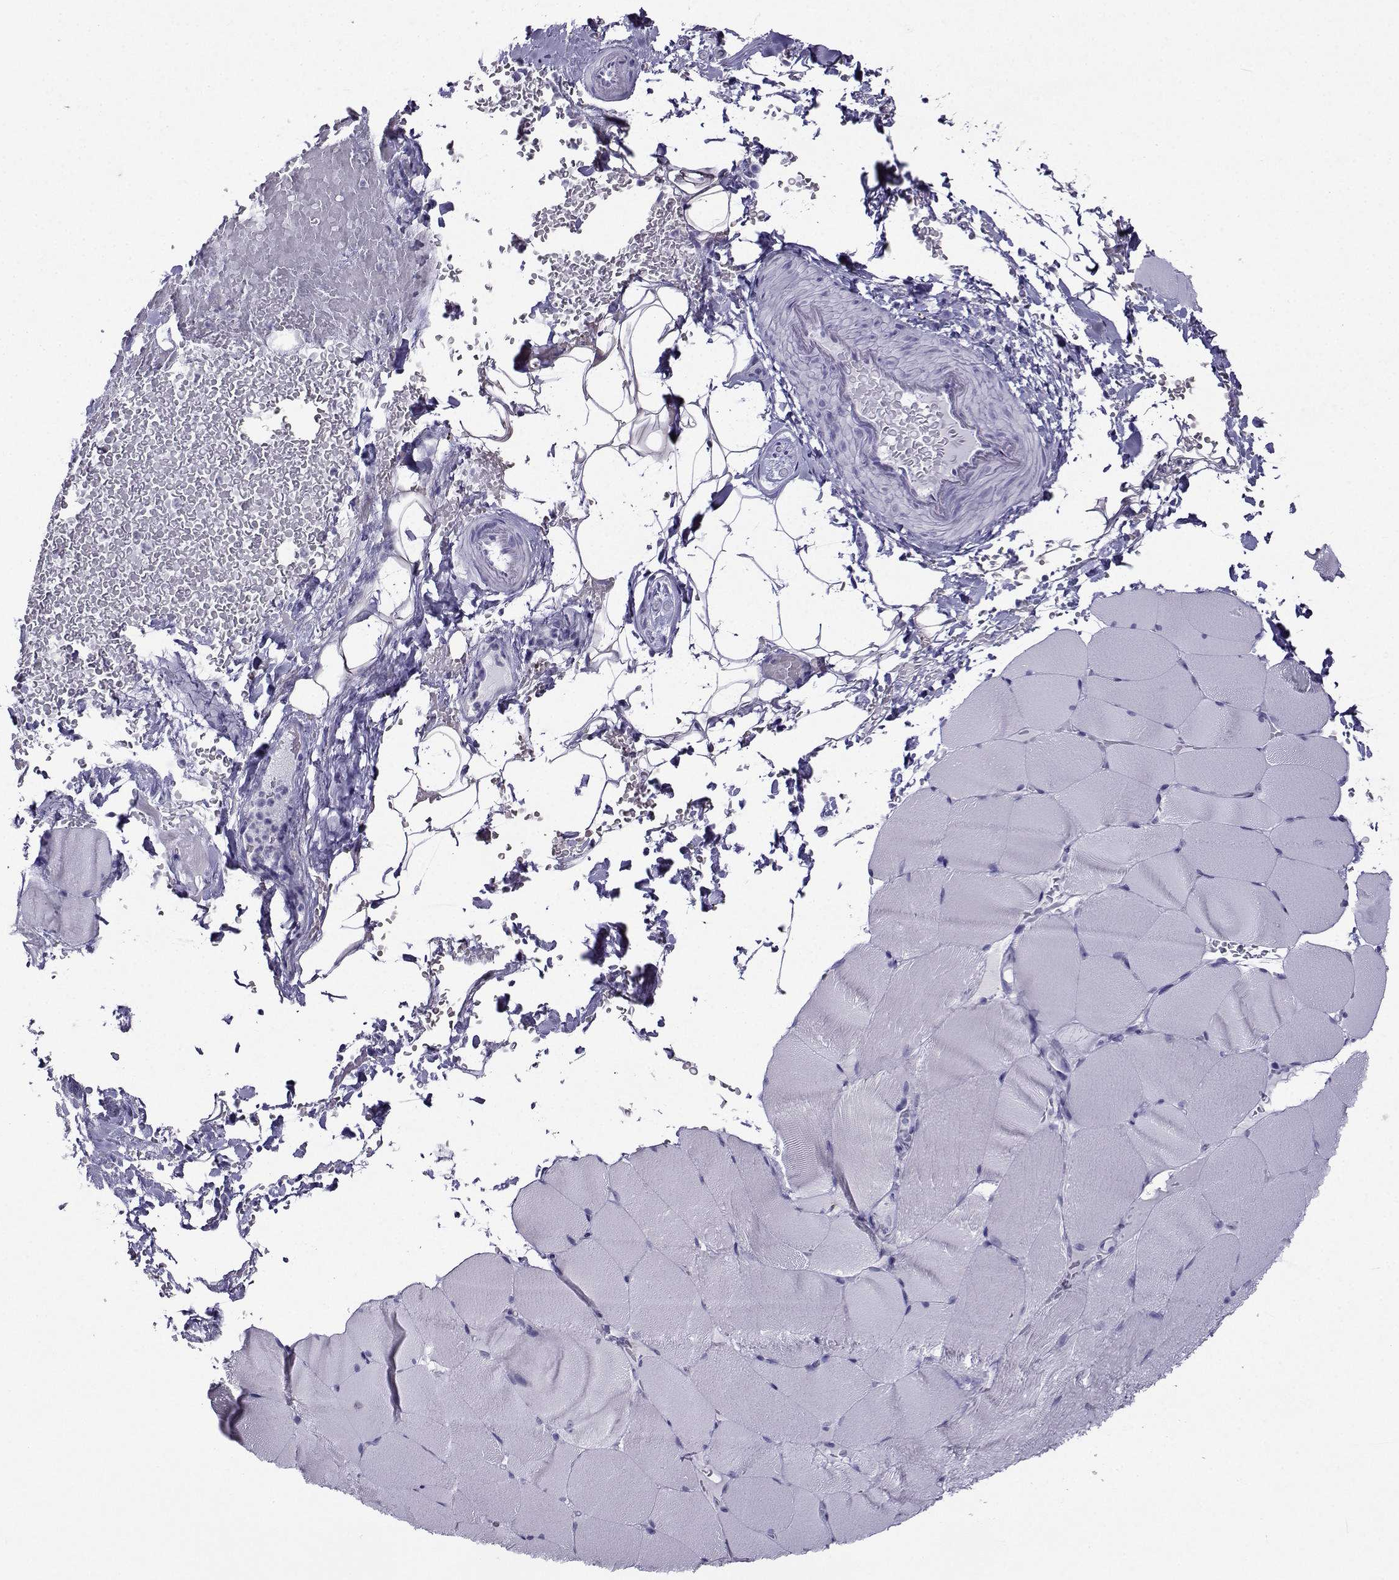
{"staining": {"intensity": "negative", "quantity": "none", "location": "none"}, "tissue": "skeletal muscle", "cell_type": "Myocytes", "image_type": "normal", "snomed": [{"axis": "morphology", "description": "Normal tissue, NOS"}, {"axis": "topography", "description": "Skeletal muscle"}], "caption": "There is no significant positivity in myocytes of skeletal muscle. Nuclei are stained in blue.", "gene": "CRYBB1", "patient": {"sex": "female", "age": 37}}